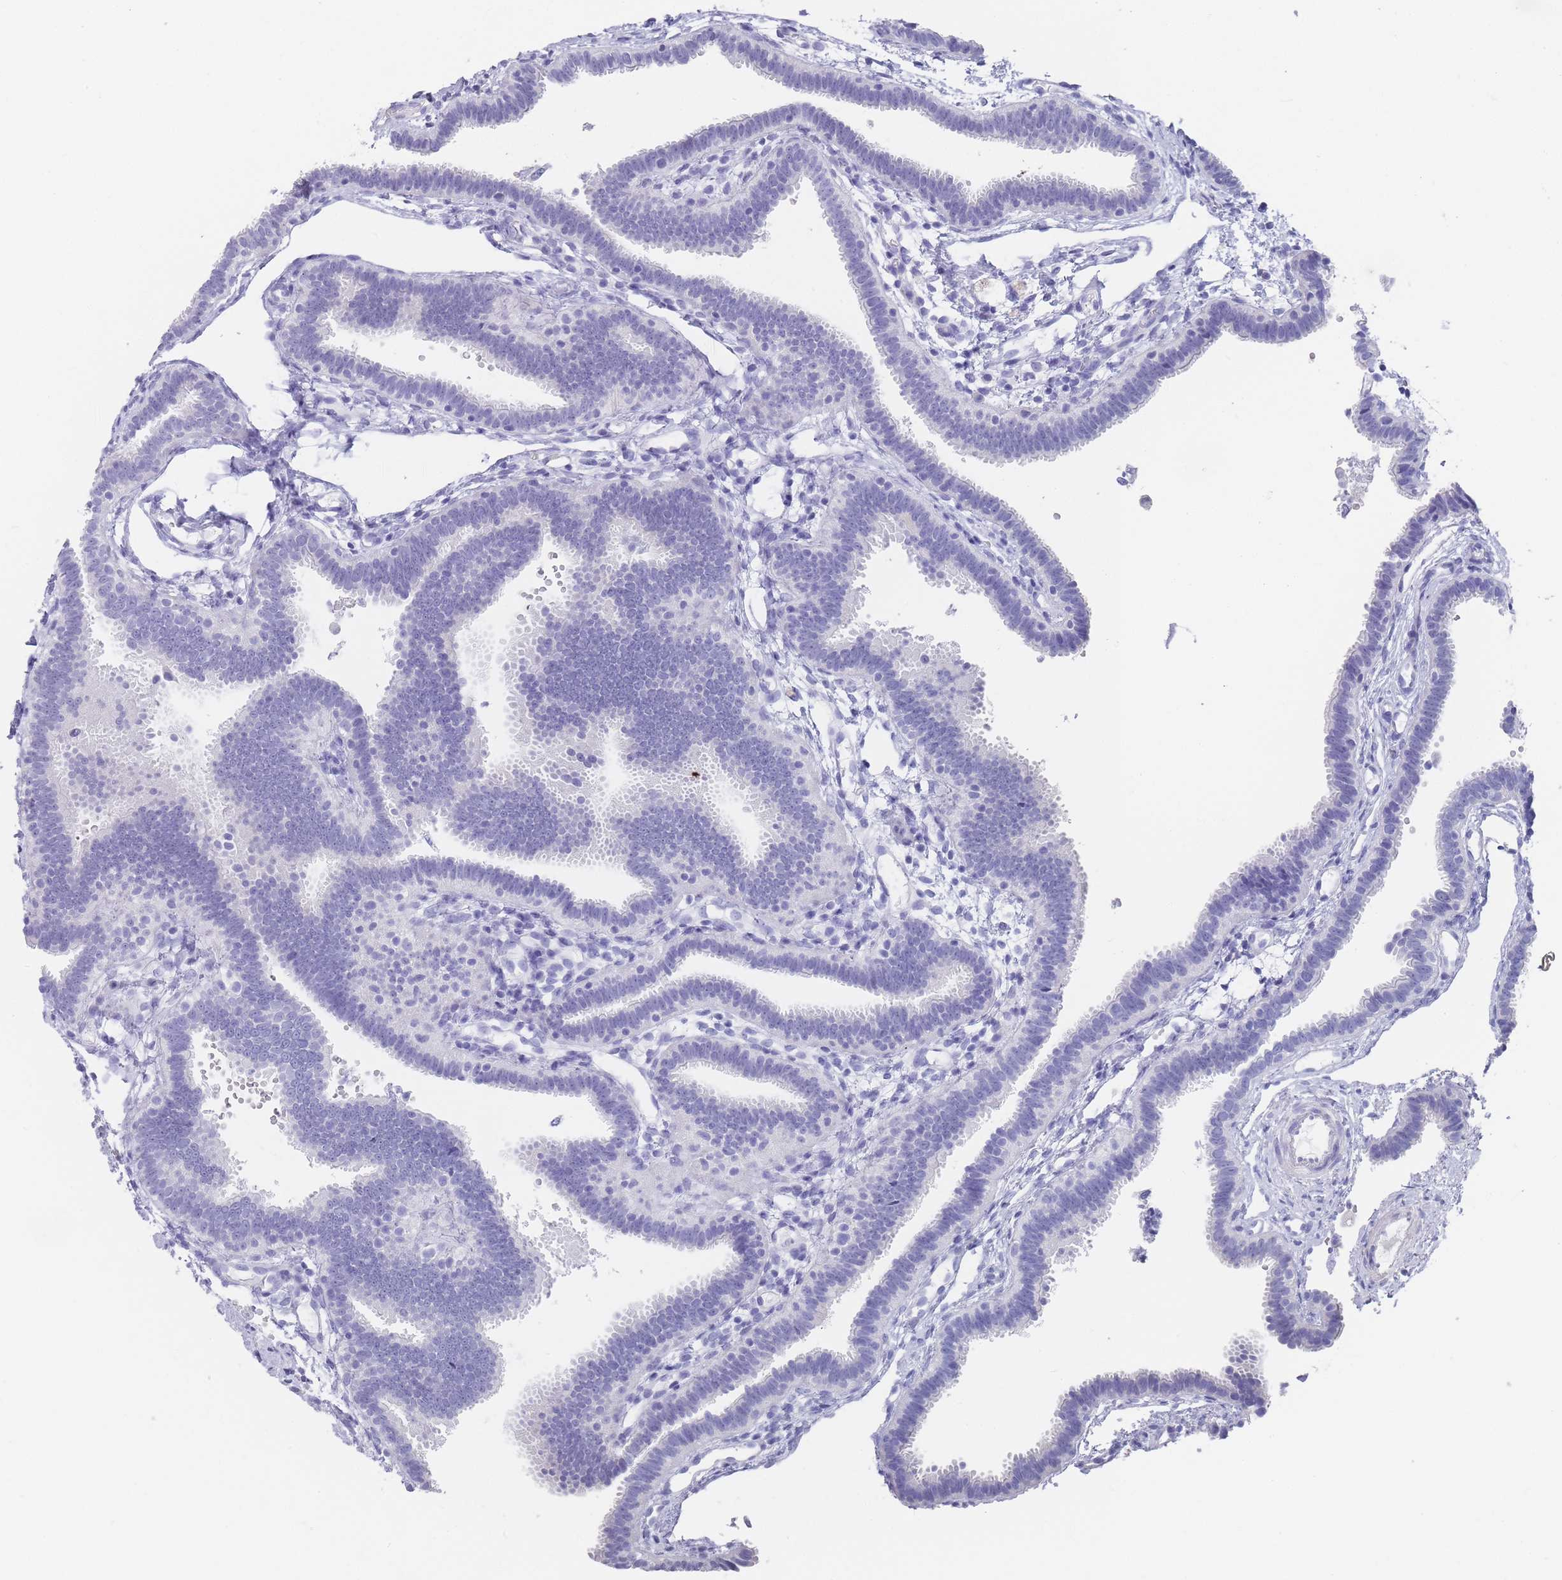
{"staining": {"intensity": "negative", "quantity": "none", "location": "none"}, "tissue": "fallopian tube", "cell_type": "Glandular cells", "image_type": "normal", "snomed": [{"axis": "morphology", "description": "Normal tissue, NOS"}, {"axis": "topography", "description": "Fallopian tube"}], "caption": "Photomicrograph shows no significant protein staining in glandular cells of unremarkable fallopian tube. The staining was performed using DAB to visualize the protein expression in brown, while the nuclei were stained in blue with hematoxylin (Magnification: 20x).", "gene": "RAB2B", "patient": {"sex": "female", "age": 37}}